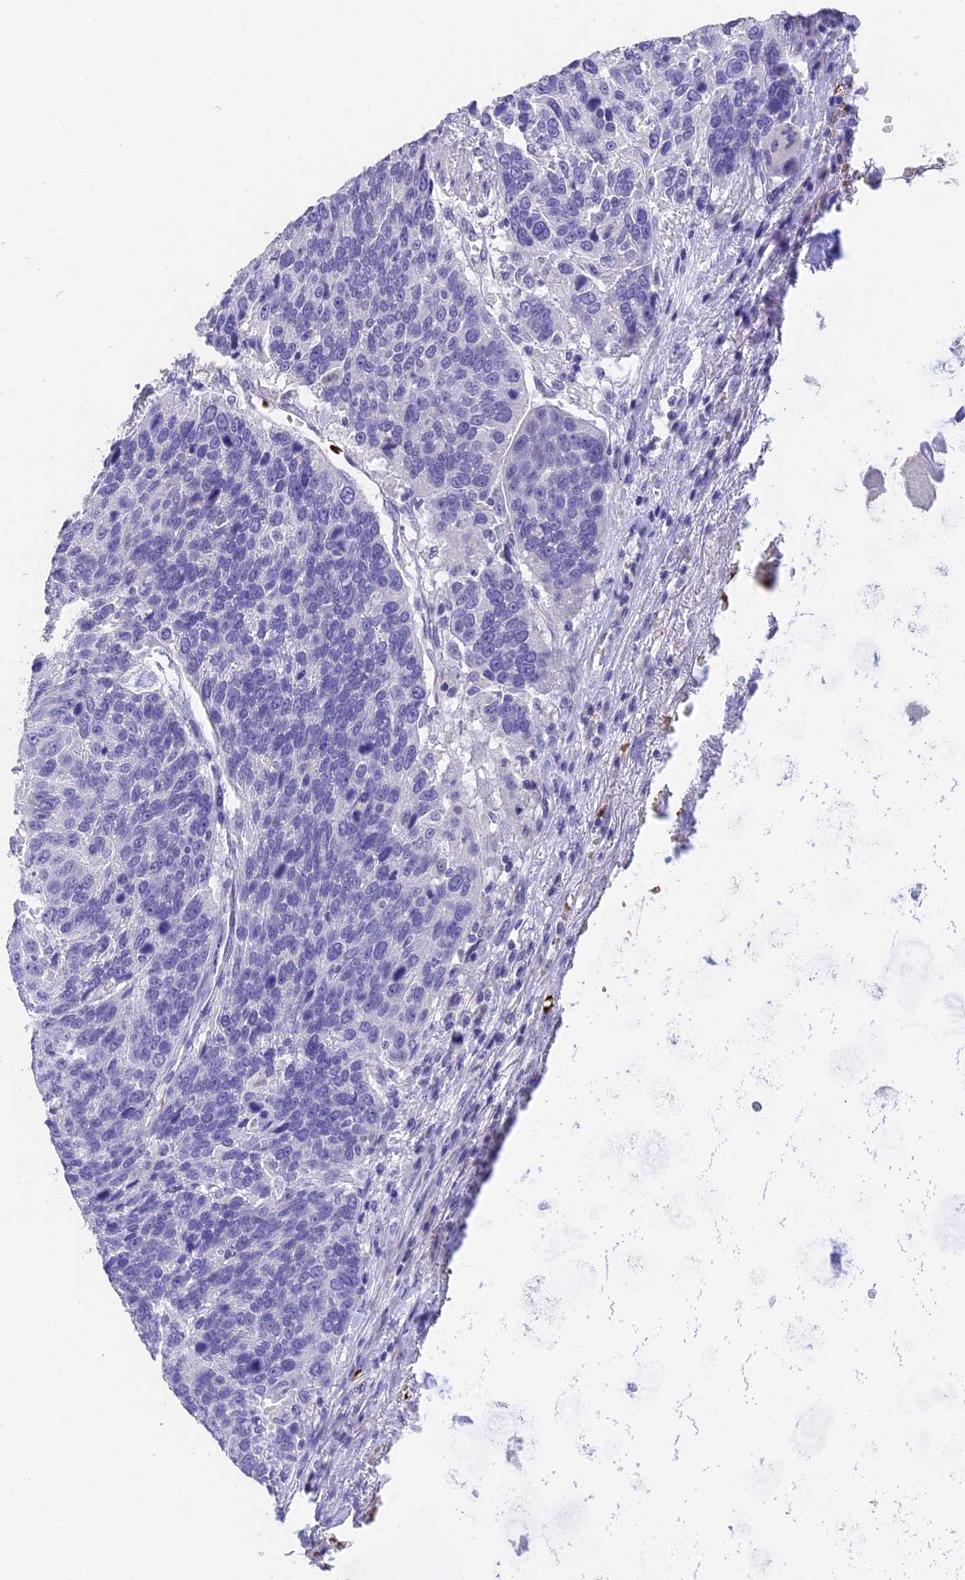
{"staining": {"intensity": "negative", "quantity": "none", "location": "none"}, "tissue": "lung cancer", "cell_type": "Tumor cells", "image_type": "cancer", "snomed": [{"axis": "morphology", "description": "Squamous cell carcinoma, NOS"}, {"axis": "topography", "description": "Lung"}], "caption": "High magnification brightfield microscopy of lung cancer stained with DAB (brown) and counterstained with hematoxylin (blue): tumor cells show no significant expression.", "gene": "TNNC2", "patient": {"sex": "male", "age": 66}}